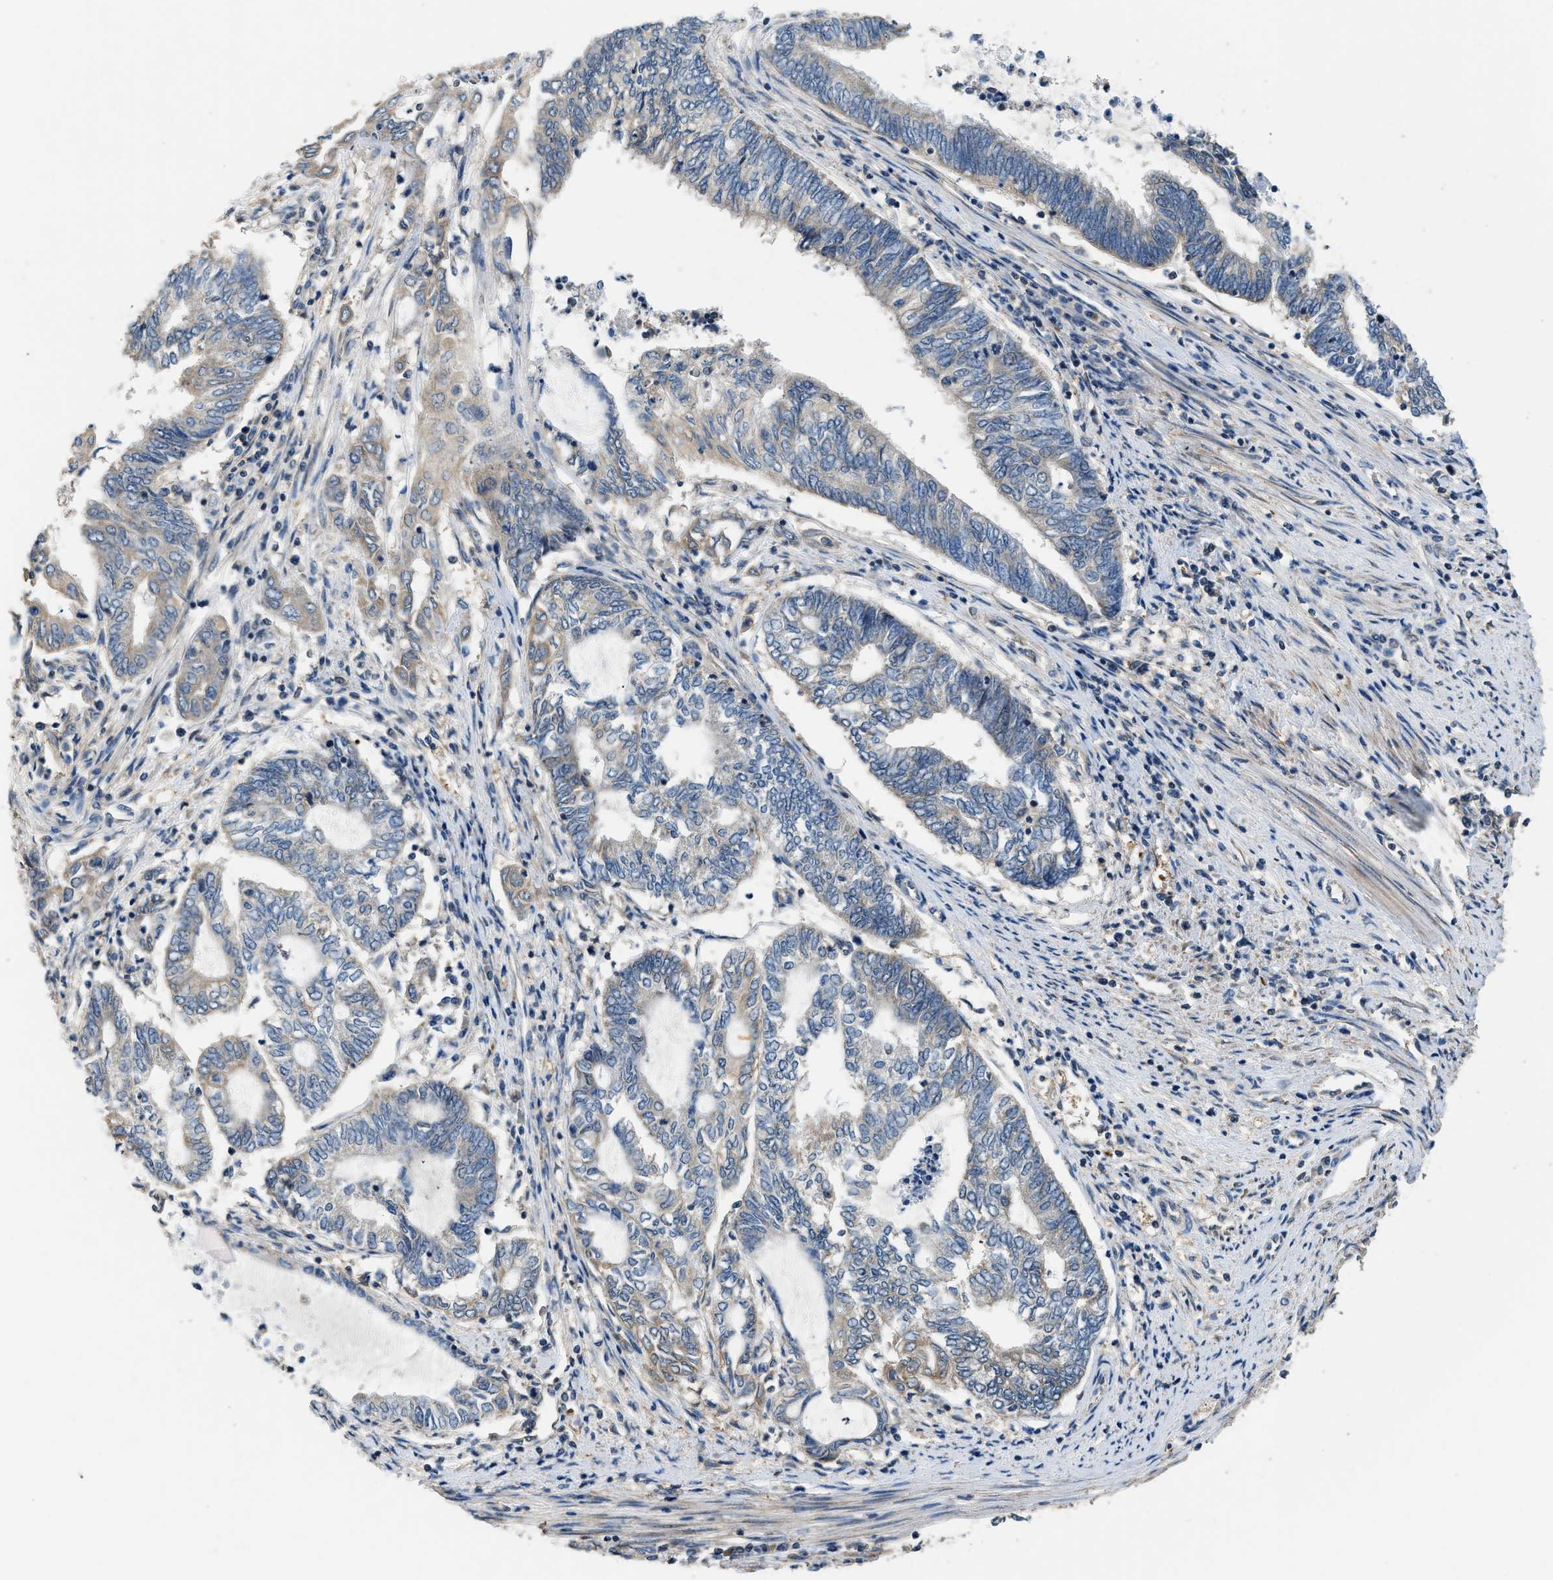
{"staining": {"intensity": "weak", "quantity": "<25%", "location": "cytoplasmic/membranous"}, "tissue": "endometrial cancer", "cell_type": "Tumor cells", "image_type": "cancer", "snomed": [{"axis": "morphology", "description": "Adenocarcinoma, NOS"}, {"axis": "topography", "description": "Uterus"}, {"axis": "topography", "description": "Endometrium"}], "caption": "Image shows no protein staining in tumor cells of adenocarcinoma (endometrial) tissue. (DAB immunohistochemistry with hematoxylin counter stain).", "gene": "SSH2", "patient": {"sex": "female", "age": 70}}